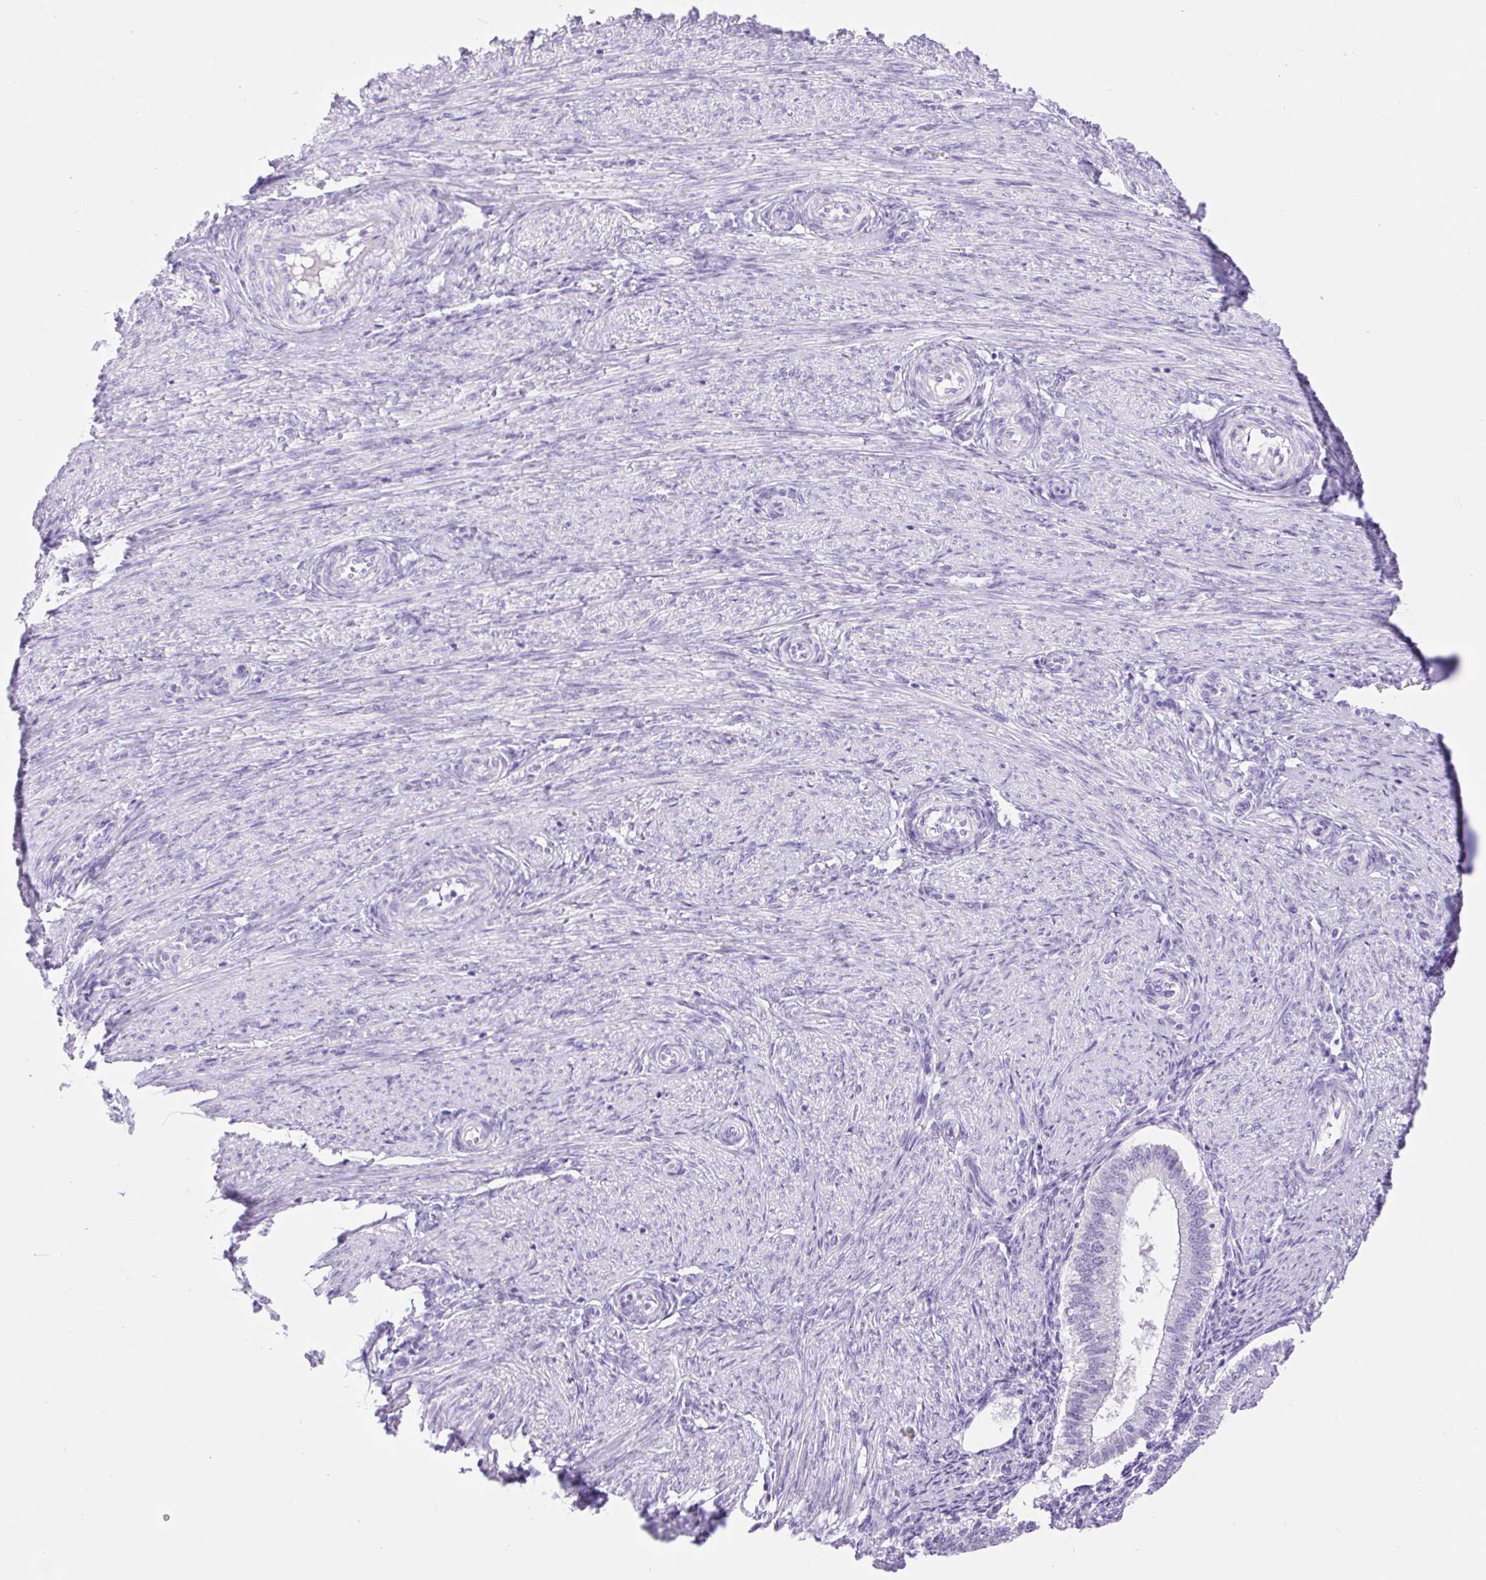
{"staining": {"intensity": "negative", "quantity": "none", "location": "none"}, "tissue": "endometrium", "cell_type": "Cells in endometrial stroma", "image_type": "normal", "snomed": [{"axis": "morphology", "description": "Normal tissue, NOS"}, {"axis": "topography", "description": "Endometrium"}], "caption": "Endometrium was stained to show a protein in brown. There is no significant staining in cells in endometrial stroma. The staining was performed using DAB (3,3'-diaminobenzidine) to visualize the protein expression in brown, while the nuclei were stained in blue with hematoxylin (Magnification: 20x).", "gene": "SLC25A40", "patient": {"sex": "female", "age": 25}}